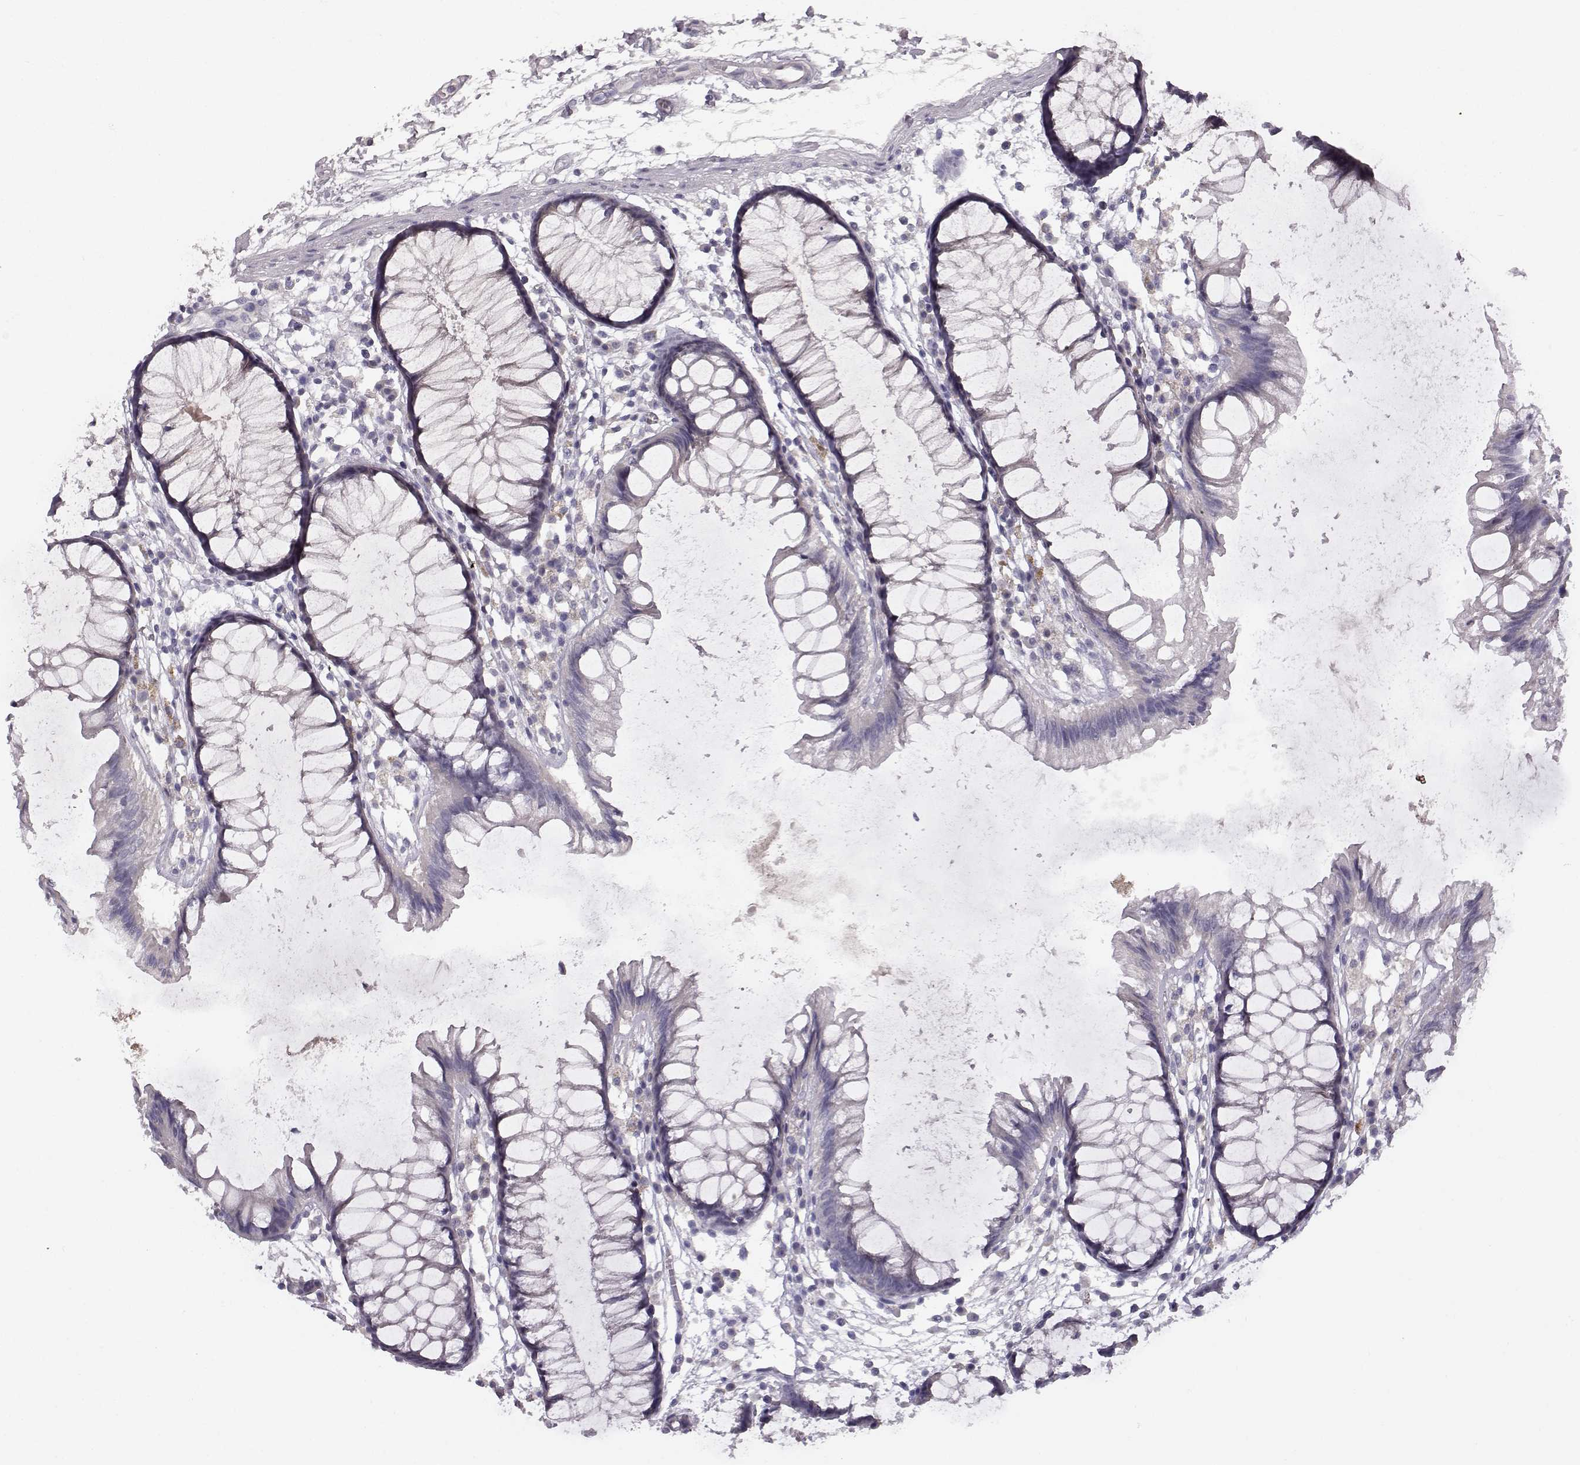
{"staining": {"intensity": "negative", "quantity": "none", "location": "none"}, "tissue": "colon", "cell_type": "Endothelial cells", "image_type": "normal", "snomed": [{"axis": "morphology", "description": "Normal tissue, NOS"}, {"axis": "morphology", "description": "Adenocarcinoma, NOS"}, {"axis": "topography", "description": "Colon"}], "caption": "An immunohistochemistry (IHC) histopathology image of unremarkable colon is shown. There is no staining in endothelial cells of colon.", "gene": "BFSP2", "patient": {"sex": "male", "age": 65}}